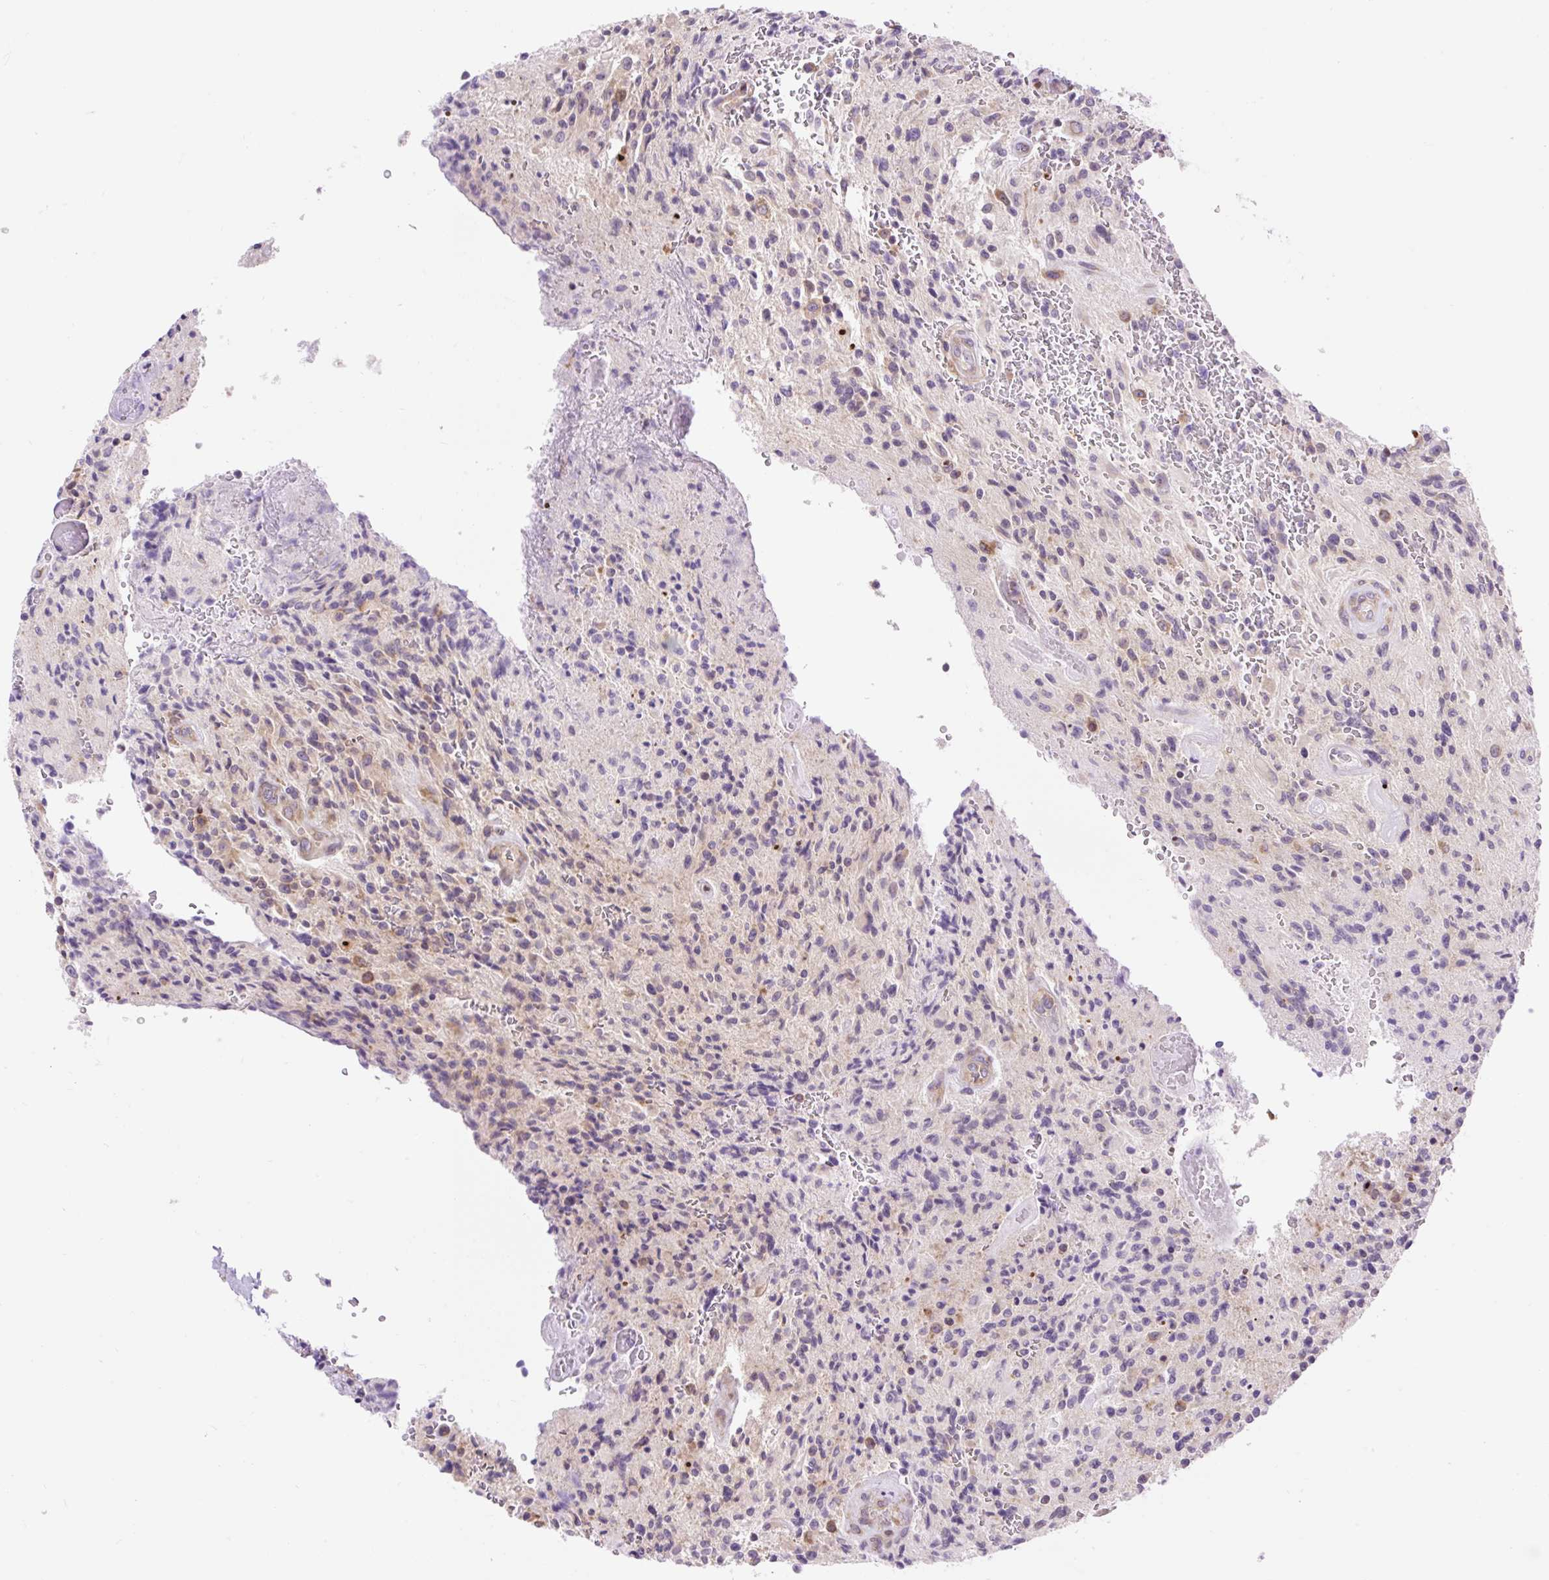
{"staining": {"intensity": "moderate", "quantity": "<25%", "location": "cytoplasmic/membranous"}, "tissue": "glioma", "cell_type": "Tumor cells", "image_type": "cancer", "snomed": [{"axis": "morphology", "description": "Normal tissue, NOS"}, {"axis": "morphology", "description": "Glioma, malignant, High grade"}, {"axis": "topography", "description": "Cerebral cortex"}], "caption": "Tumor cells reveal low levels of moderate cytoplasmic/membranous staining in about <25% of cells in high-grade glioma (malignant).", "gene": "GPR45", "patient": {"sex": "male", "age": 56}}